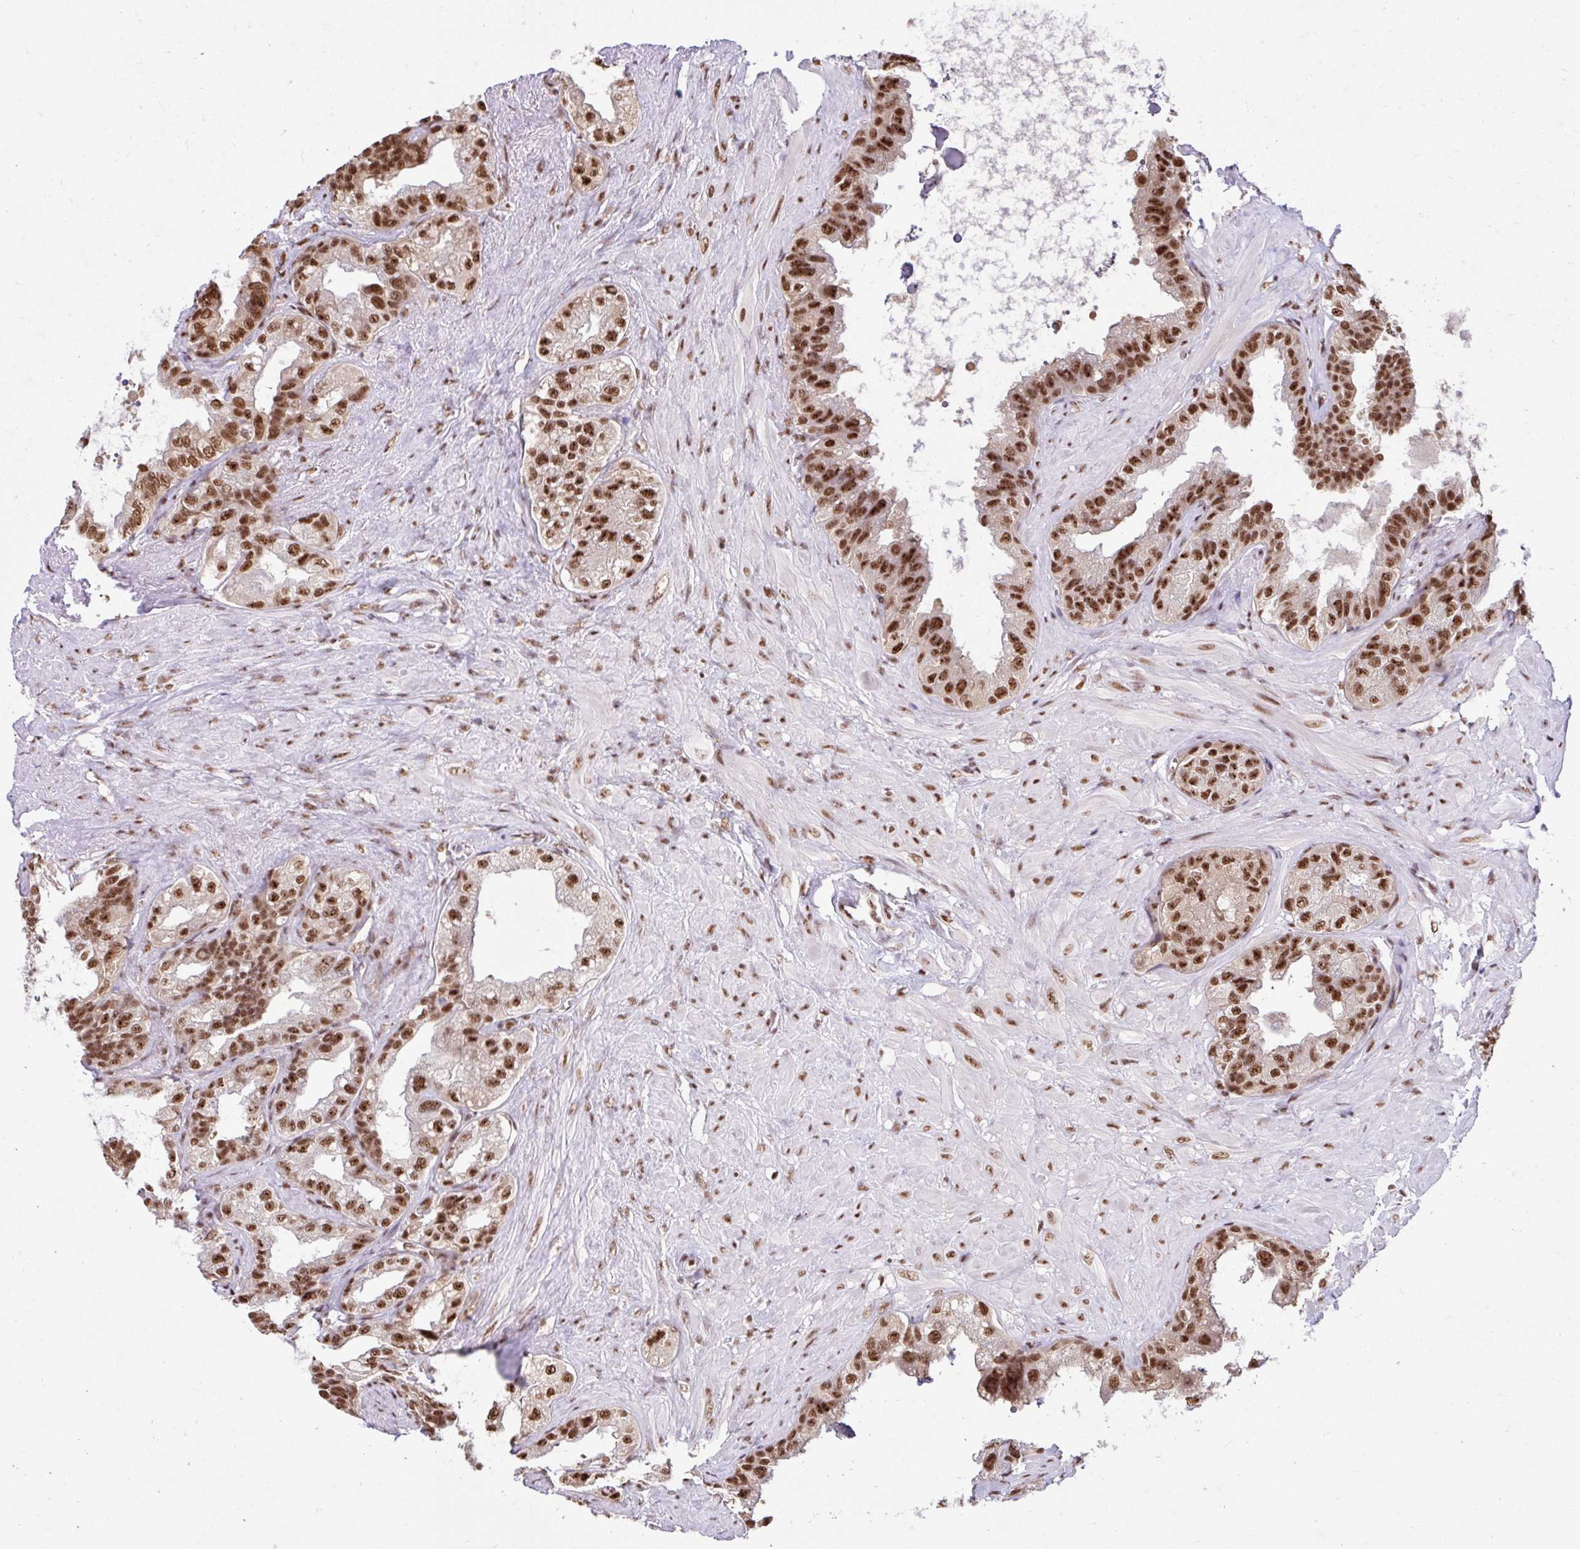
{"staining": {"intensity": "strong", "quantity": ">75%", "location": "nuclear"}, "tissue": "seminal vesicle", "cell_type": "Glandular cells", "image_type": "normal", "snomed": [{"axis": "morphology", "description": "Normal tissue, NOS"}, {"axis": "topography", "description": "Seminal veicle"}, {"axis": "topography", "description": "Peripheral nerve tissue"}], "caption": "Seminal vesicle stained with DAB (3,3'-diaminobenzidine) immunohistochemistry reveals high levels of strong nuclear expression in approximately >75% of glandular cells.", "gene": "ABCA9", "patient": {"sex": "male", "age": 76}}